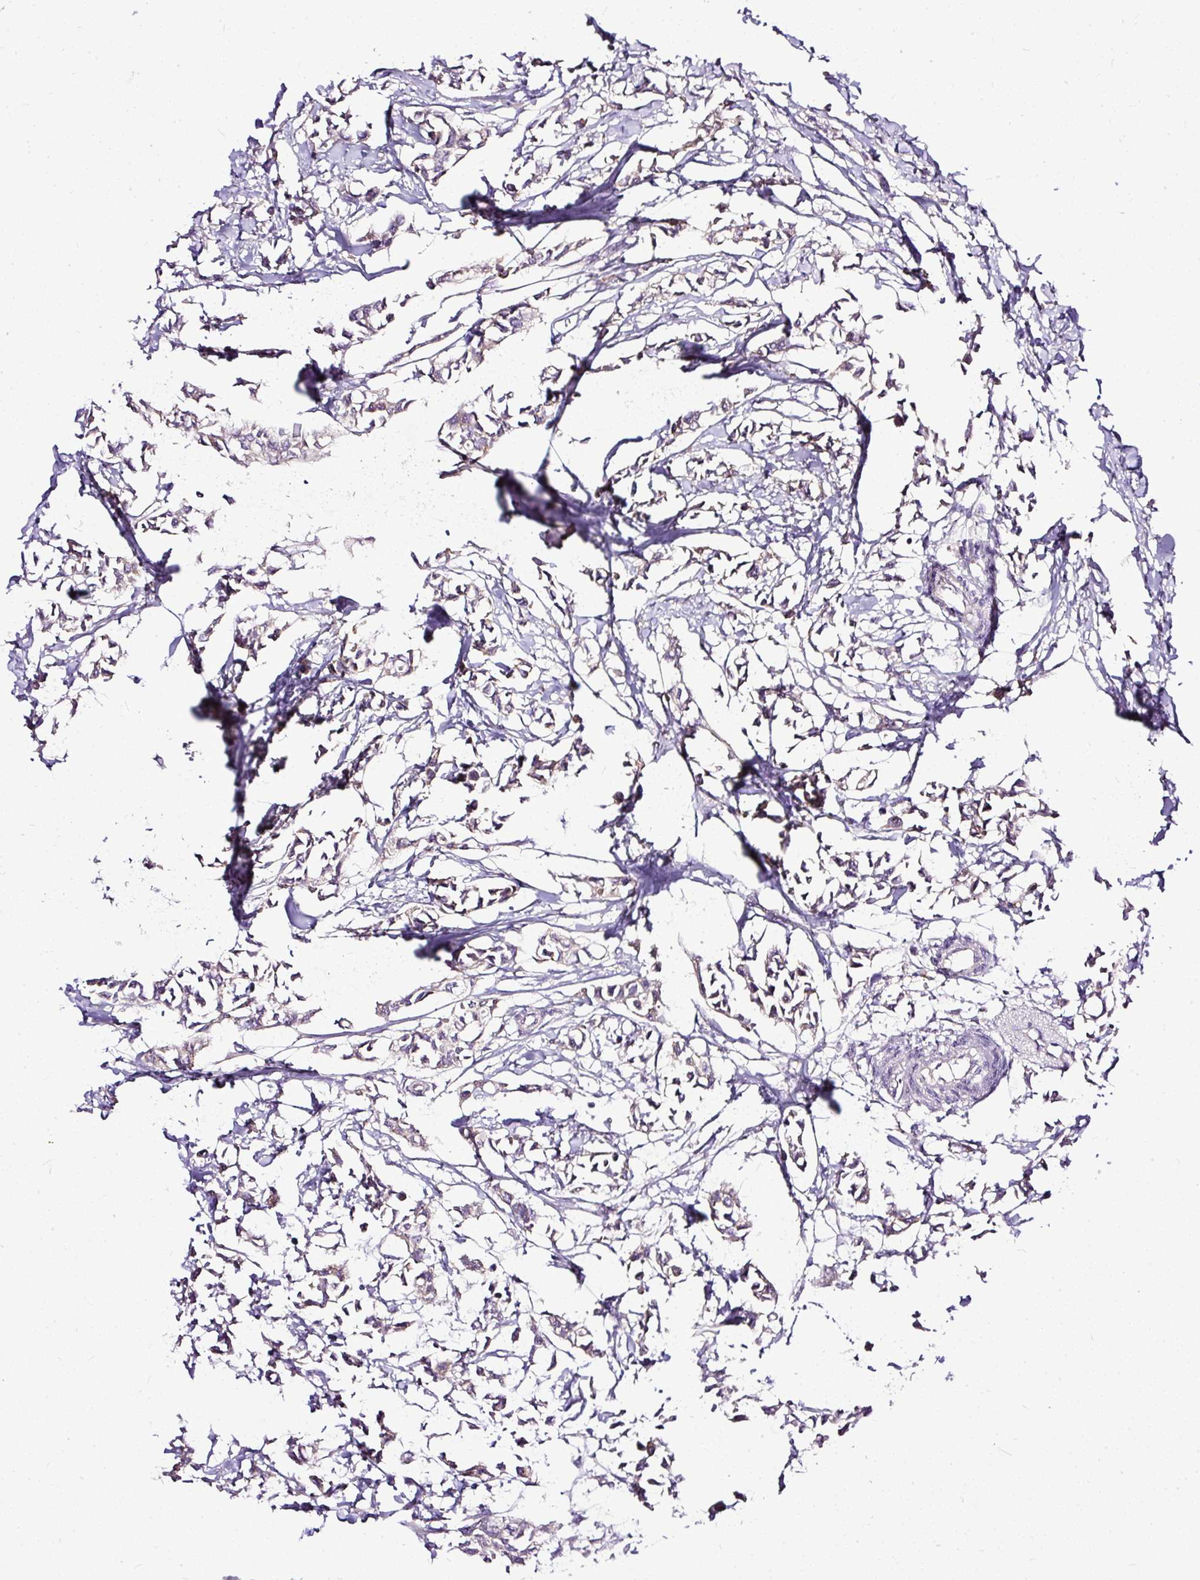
{"staining": {"intensity": "weak", "quantity": "25%-75%", "location": "cytoplasmic/membranous"}, "tissue": "breast cancer", "cell_type": "Tumor cells", "image_type": "cancer", "snomed": [{"axis": "morphology", "description": "Duct carcinoma"}, {"axis": "topography", "description": "Breast"}], "caption": "Weak cytoplasmic/membranous protein expression is appreciated in about 25%-75% of tumor cells in breast cancer (intraductal carcinoma). The staining is performed using DAB brown chromogen to label protein expression. The nuclei are counter-stained blue using hematoxylin.", "gene": "AMFR", "patient": {"sex": "female", "age": 41}}